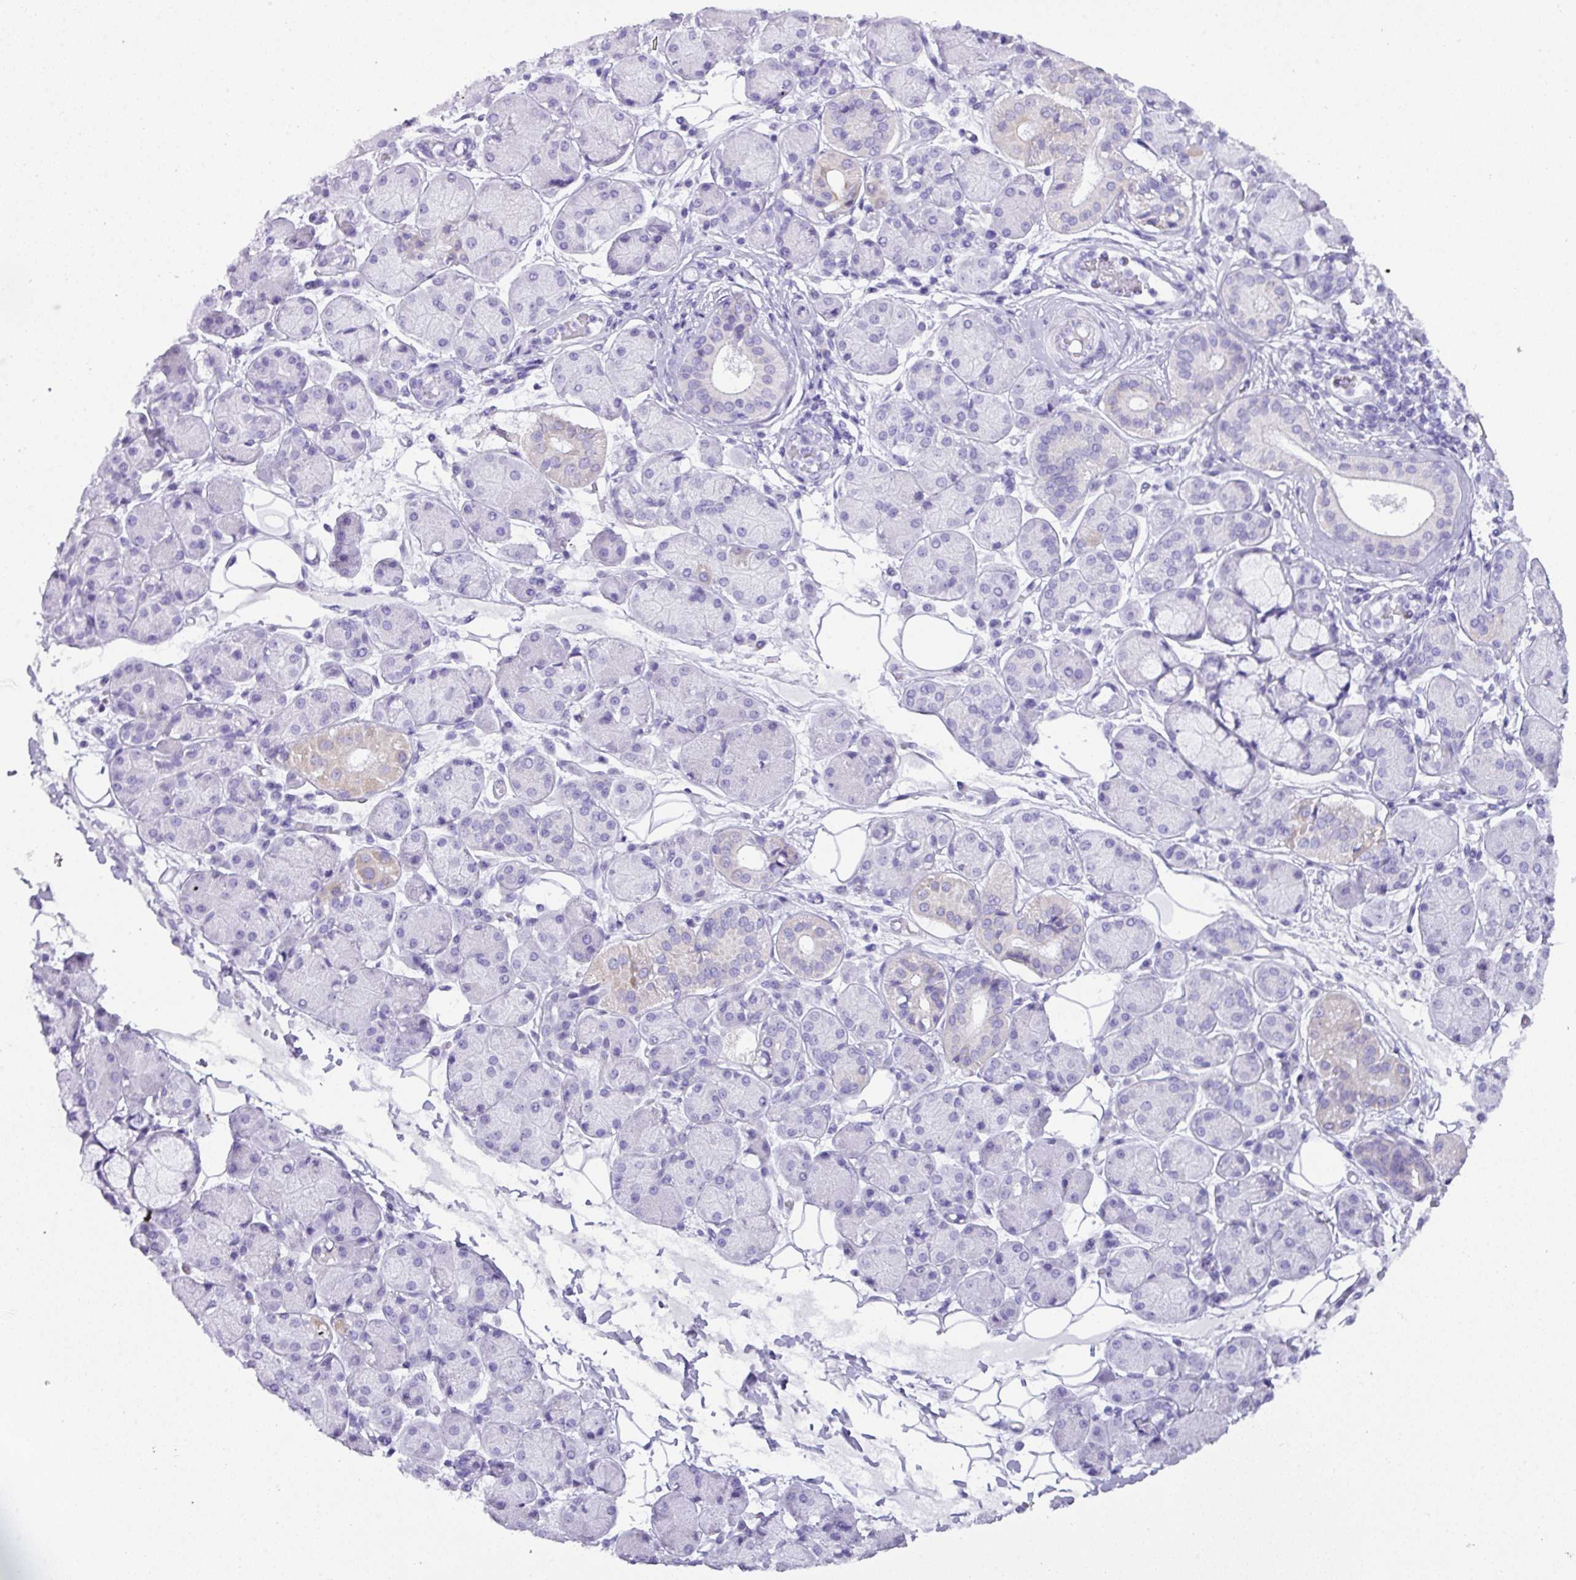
{"staining": {"intensity": "negative", "quantity": "none", "location": "none"}, "tissue": "salivary gland", "cell_type": "Glandular cells", "image_type": "normal", "snomed": [{"axis": "morphology", "description": "Squamous cell carcinoma, NOS"}, {"axis": "topography", "description": "Skin"}, {"axis": "topography", "description": "Head-Neck"}], "caption": "High magnification brightfield microscopy of normal salivary gland stained with DAB (3,3'-diaminobenzidine) (brown) and counterstained with hematoxylin (blue): glandular cells show no significant expression.", "gene": "NCCRP1", "patient": {"sex": "male", "age": 80}}